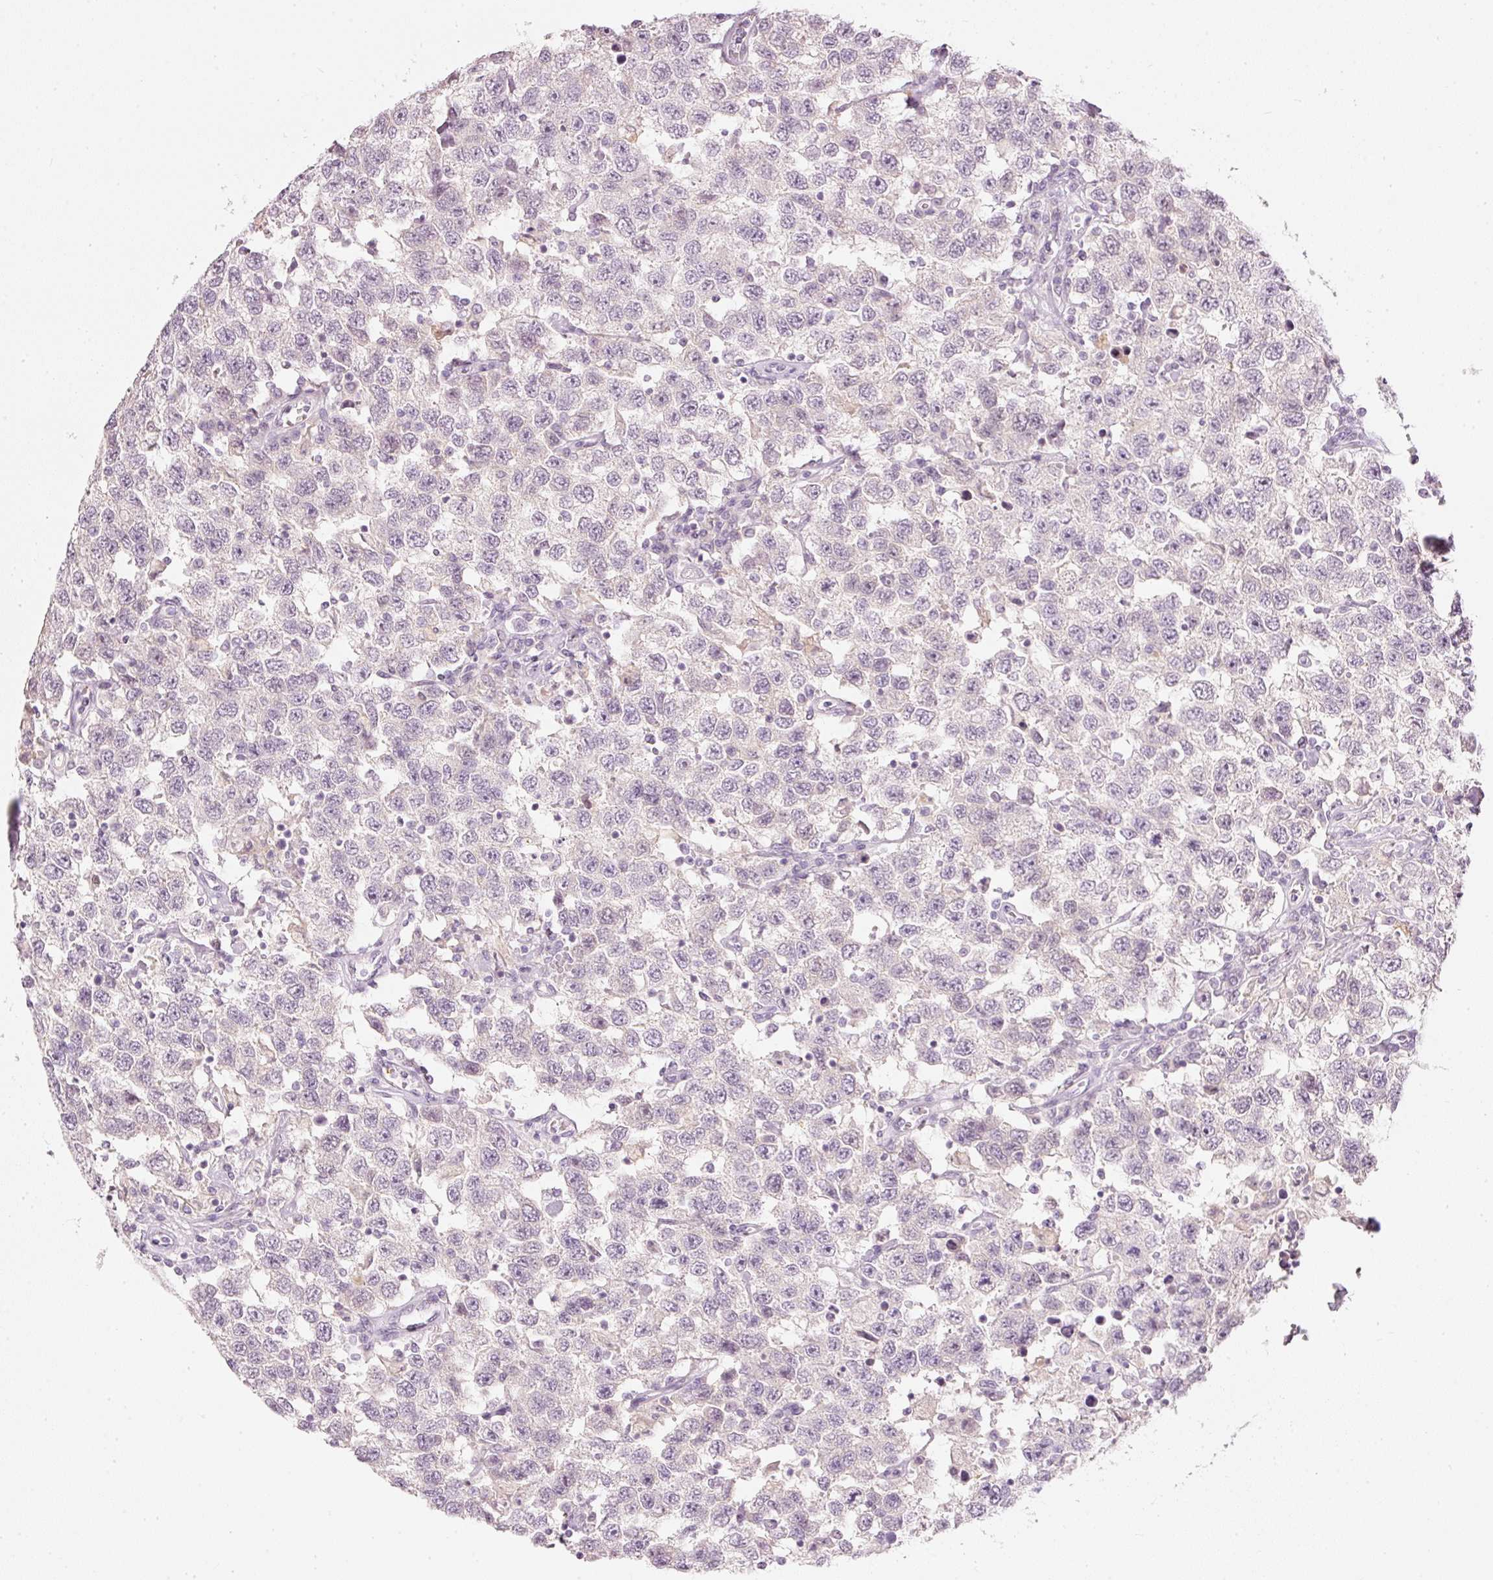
{"staining": {"intensity": "negative", "quantity": "none", "location": "none"}, "tissue": "testis cancer", "cell_type": "Tumor cells", "image_type": "cancer", "snomed": [{"axis": "morphology", "description": "Seminoma, NOS"}, {"axis": "topography", "description": "Testis"}], "caption": "This is an IHC image of human testis cancer (seminoma). There is no staining in tumor cells.", "gene": "LECT2", "patient": {"sex": "male", "age": 41}}